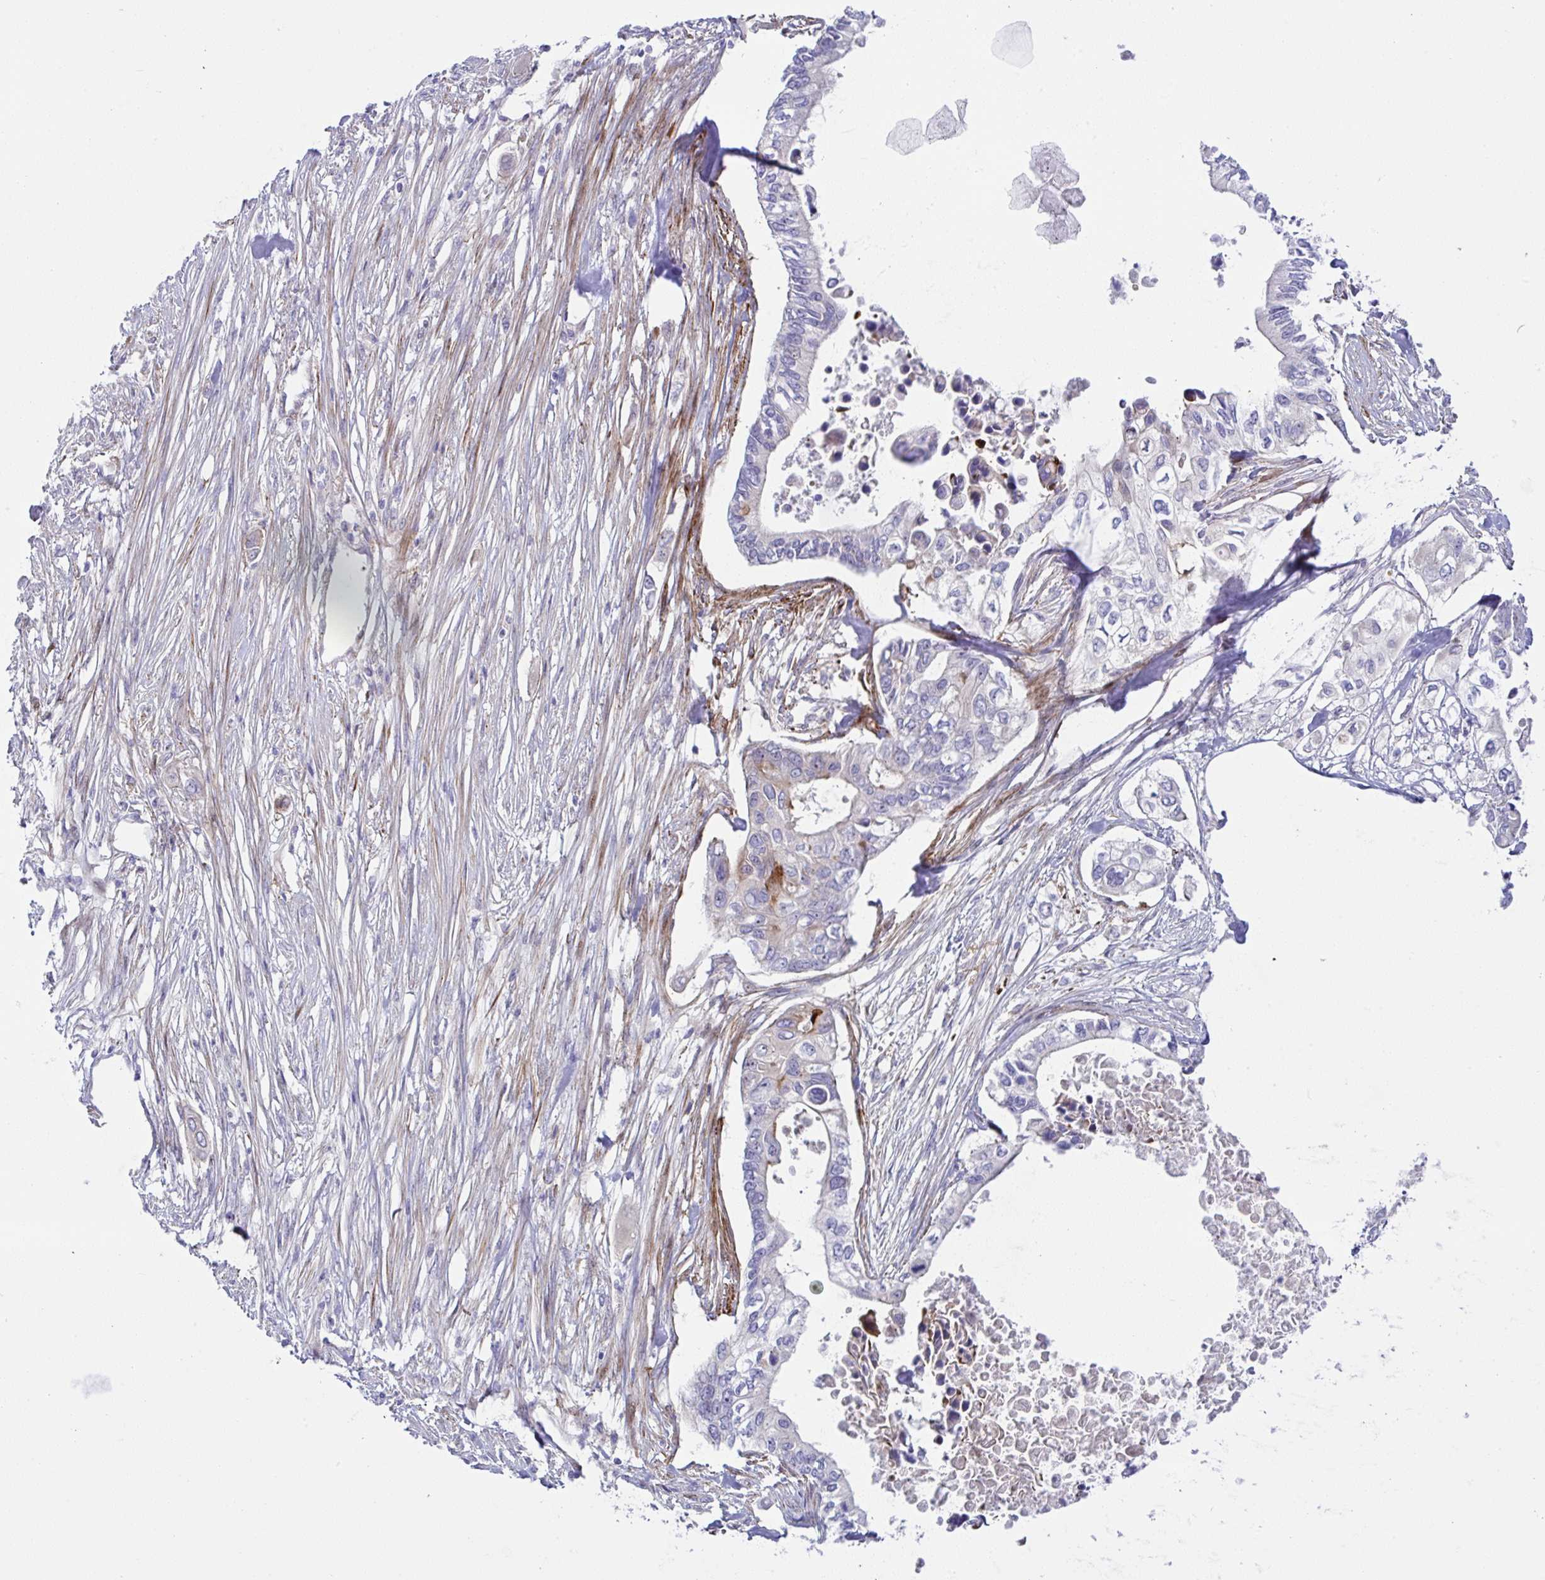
{"staining": {"intensity": "negative", "quantity": "none", "location": "none"}, "tissue": "pancreatic cancer", "cell_type": "Tumor cells", "image_type": "cancer", "snomed": [{"axis": "morphology", "description": "Adenocarcinoma, NOS"}, {"axis": "topography", "description": "Pancreas"}], "caption": "This is an immunohistochemistry (IHC) image of human adenocarcinoma (pancreatic). There is no staining in tumor cells.", "gene": "ZNF713", "patient": {"sex": "female", "age": 63}}